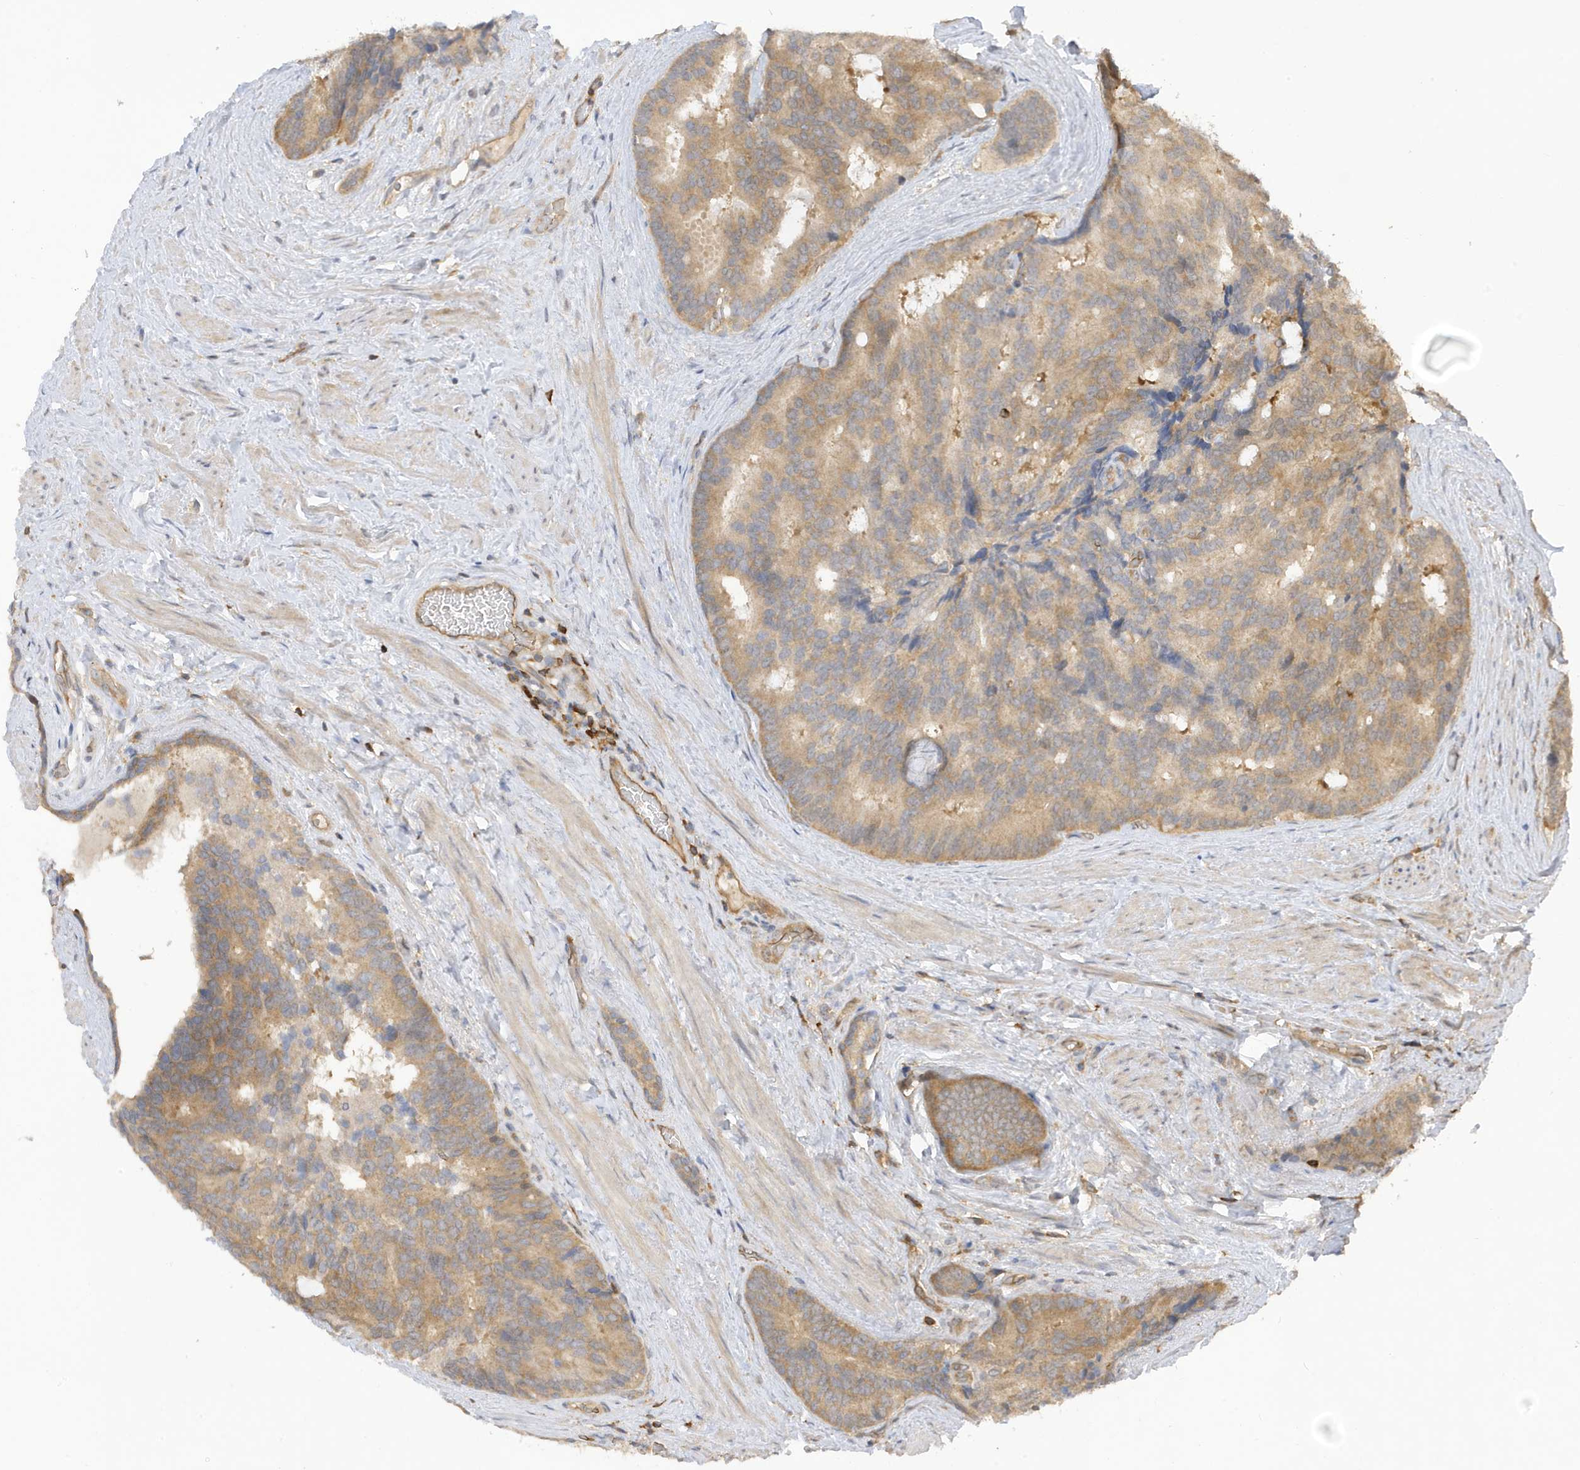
{"staining": {"intensity": "weak", "quantity": ">75%", "location": "cytoplasmic/membranous"}, "tissue": "prostate cancer", "cell_type": "Tumor cells", "image_type": "cancer", "snomed": [{"axis": "morphology", "description": "Adenocarcinoma, Low grade"}, {"axis": "topography", "description": "Prostate"}], "caption": "Weak cytoplasmic/membranous protein expression is appreciated in about >75% of tumor cells in prostate adenocarcinoma (low-grade).", "gene": "PHACTR2", "patient": {"sex": "male", "age": 71}}